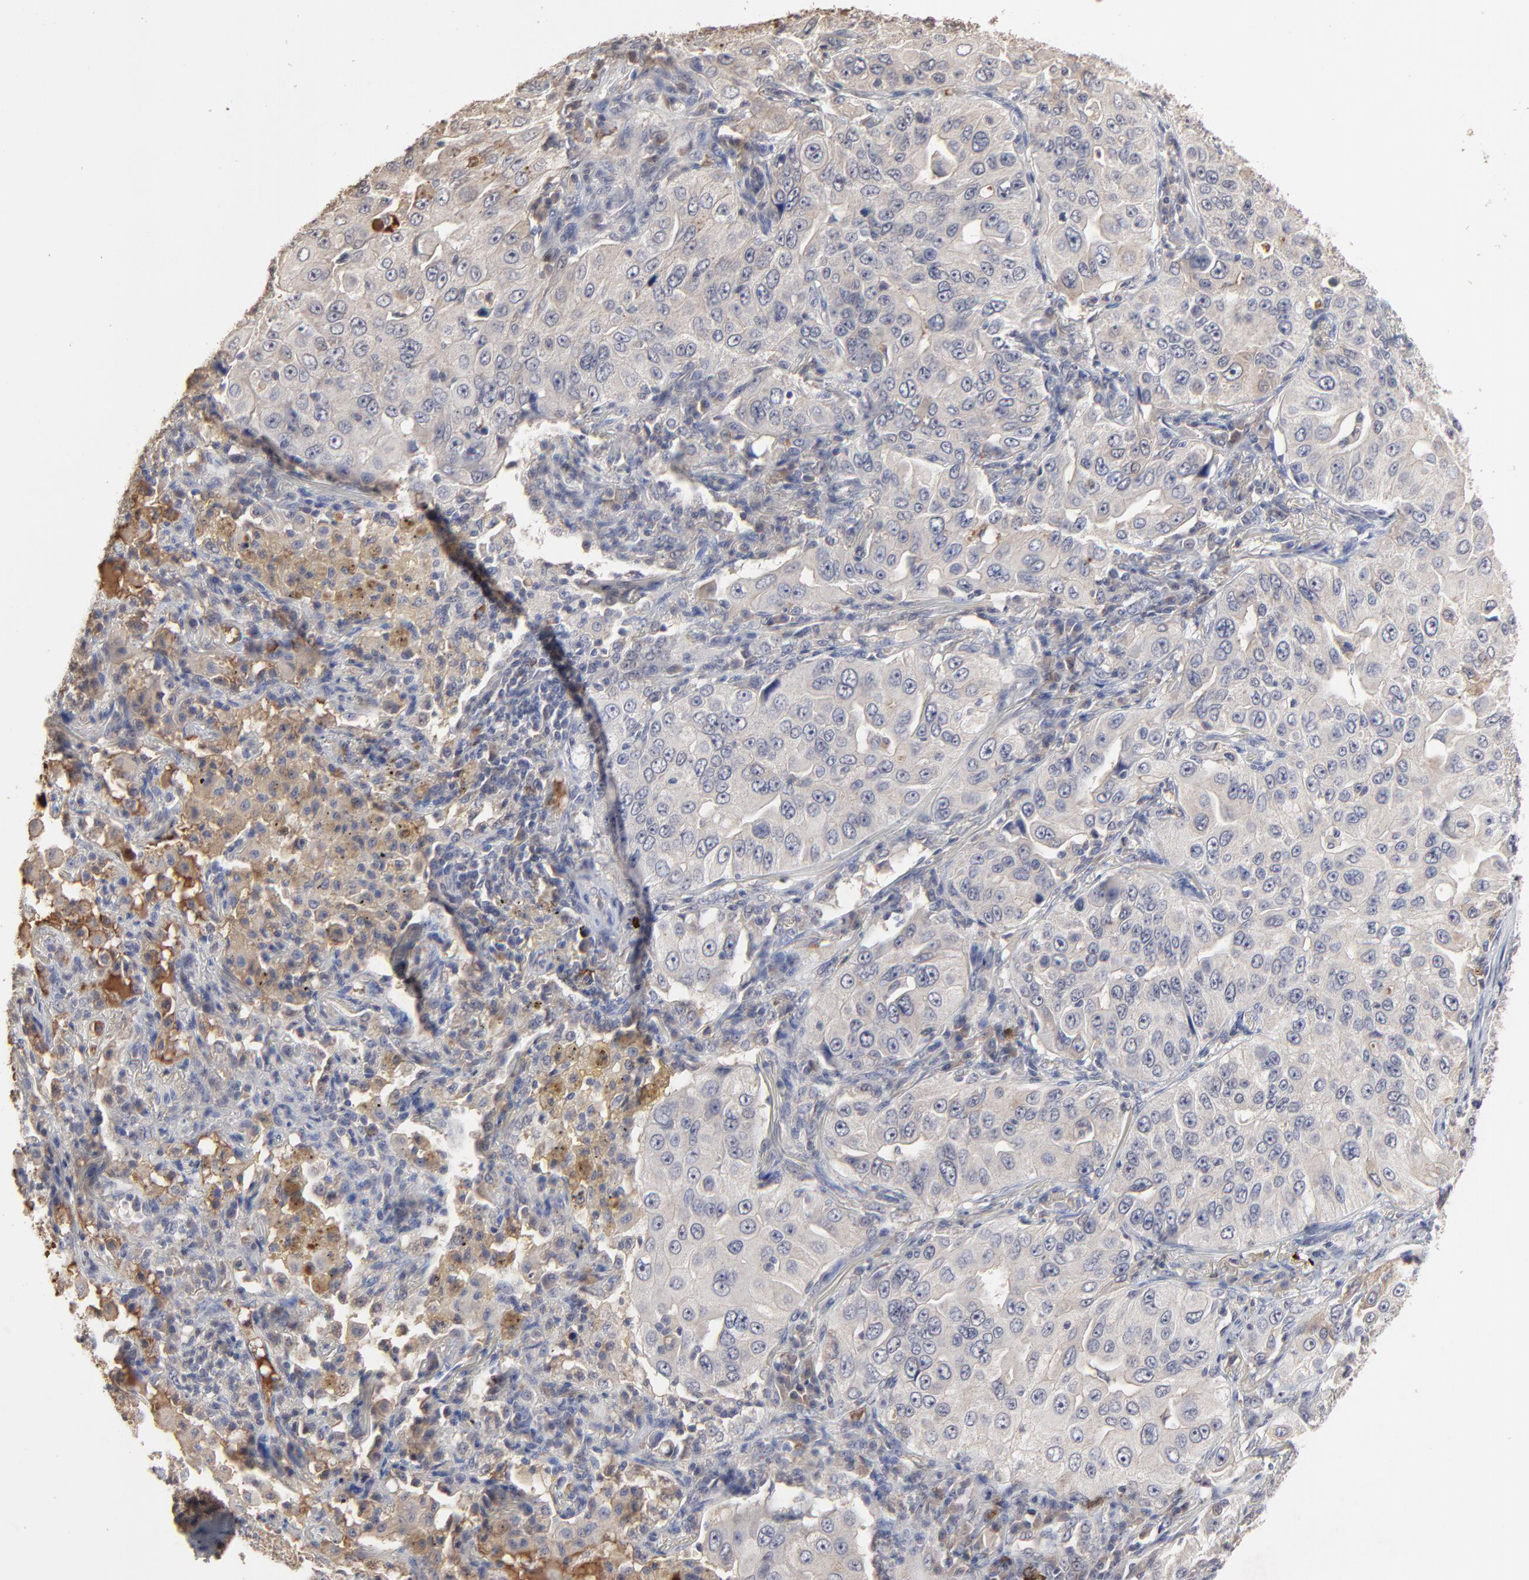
{"staining": {"intensity": "weak", "quantity": "<25%", "location": "cytoplasmic/membranous"}, "tissue": "lung cancer", "cell_type": "Tumor cells", "image_type": "cancer", "snomed": [{"axis": "morphology", "description": "Adenocarcinoma, NOS"}, {"axis": "topography", "description": "Lung"}], "caption": "A high-resolution histopathology image shows immunohistochemistry staining of lung cancer, which displays no significant staining in tumor cells.", "gene": "VPREB3", "patient": {"sex": "male", "age": 84}}